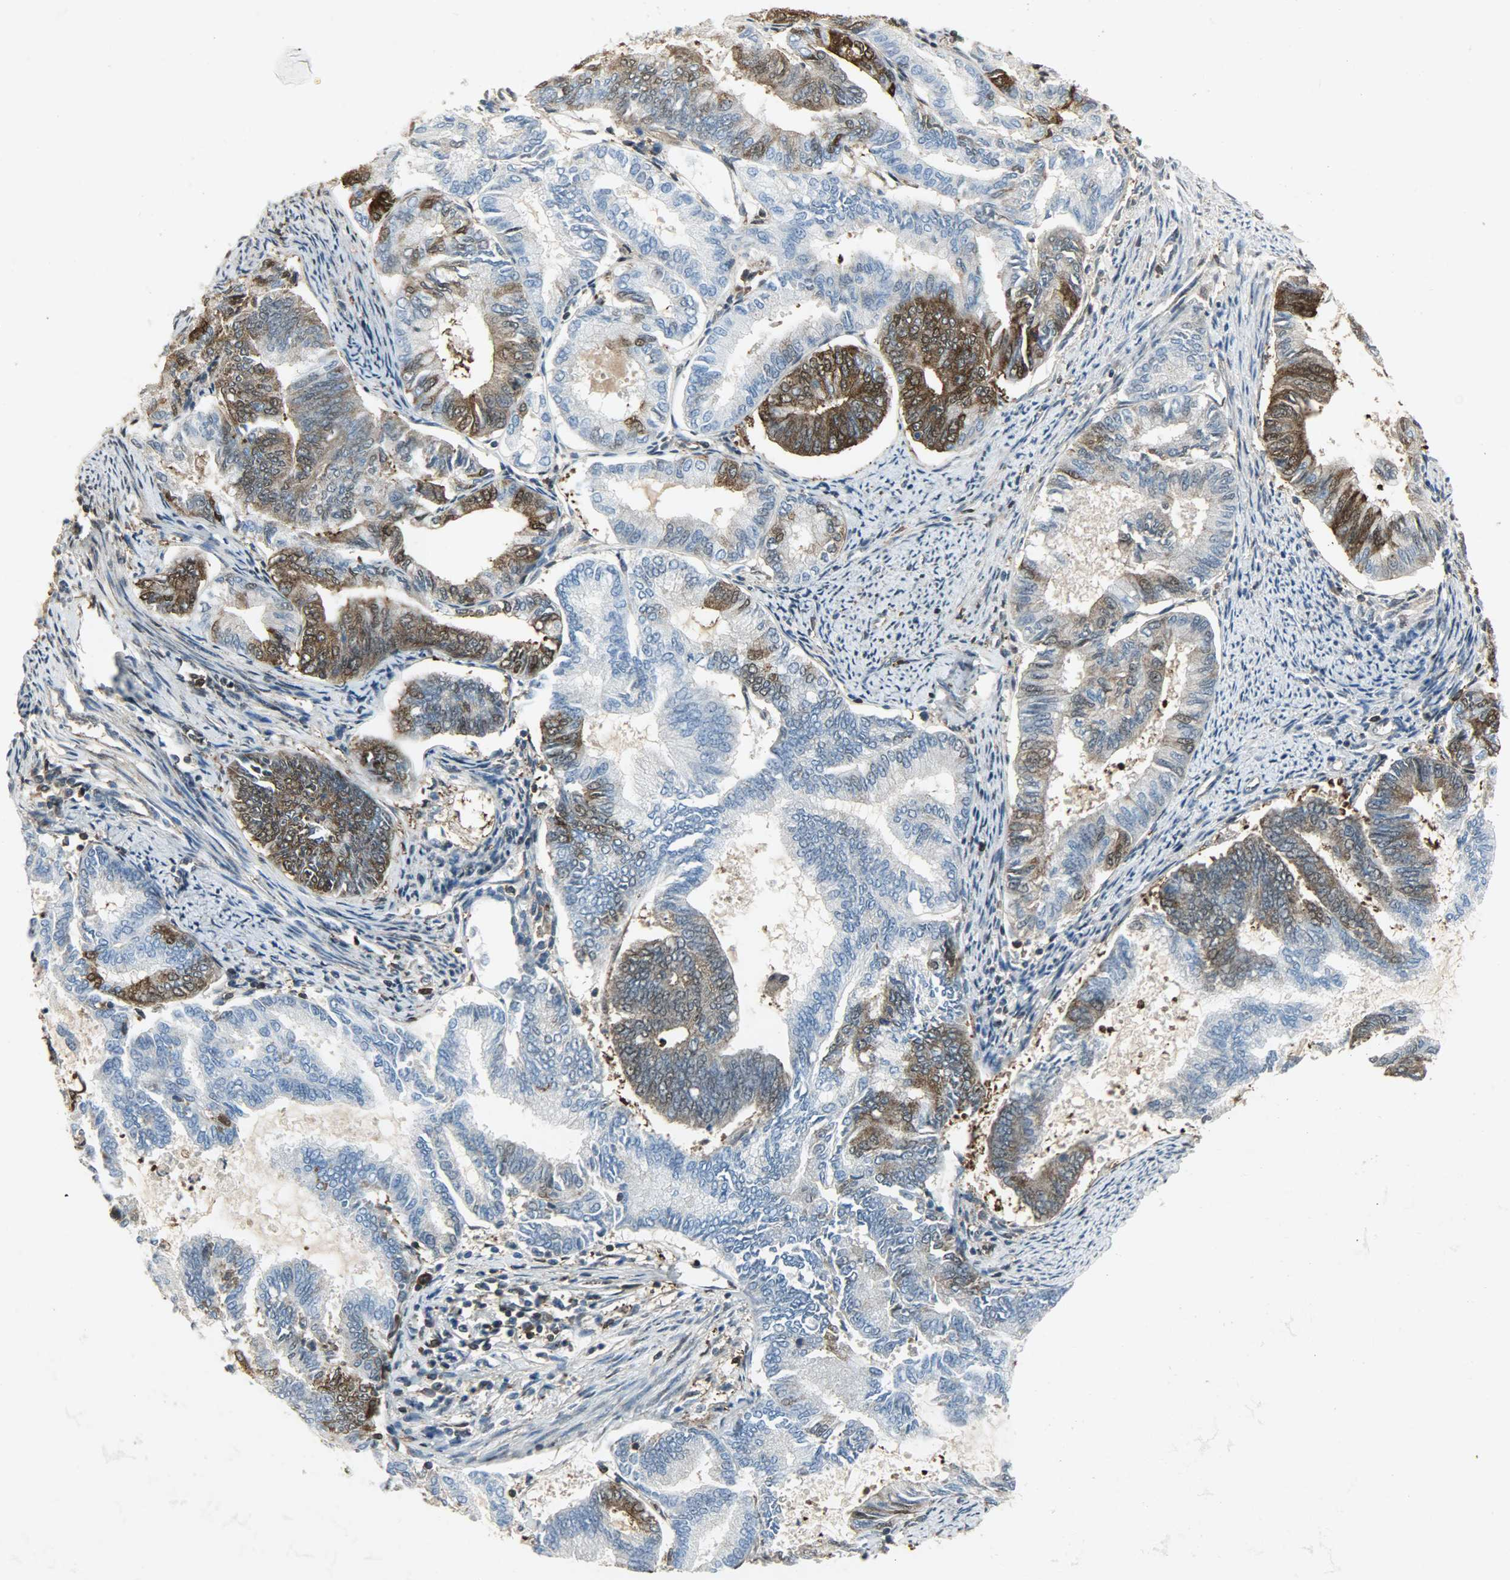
{"staining": {"intensity": "strong", "quantity": "25%-75%", "location": "cytoplasmic/membranous,nuclear"}, "tissue": "endometrial cancer", "cell_type": "Tumor cells", "image_type": "cancer", "snomed": [{"axis": "morphology", "description": "Adenocarcinoma, NOS"}, {"axis": "topography", "description": "Endometrium"}], "caption": "This is a micrograph of immunohistochemistry staining of endometrial cancer (adenocarcinoma), which shows strong staining in the cytoplasmic/membranous and nuclear of tumor cells.", "gene": "LDHB", "patient": {"sex": "female", "age": 86}}